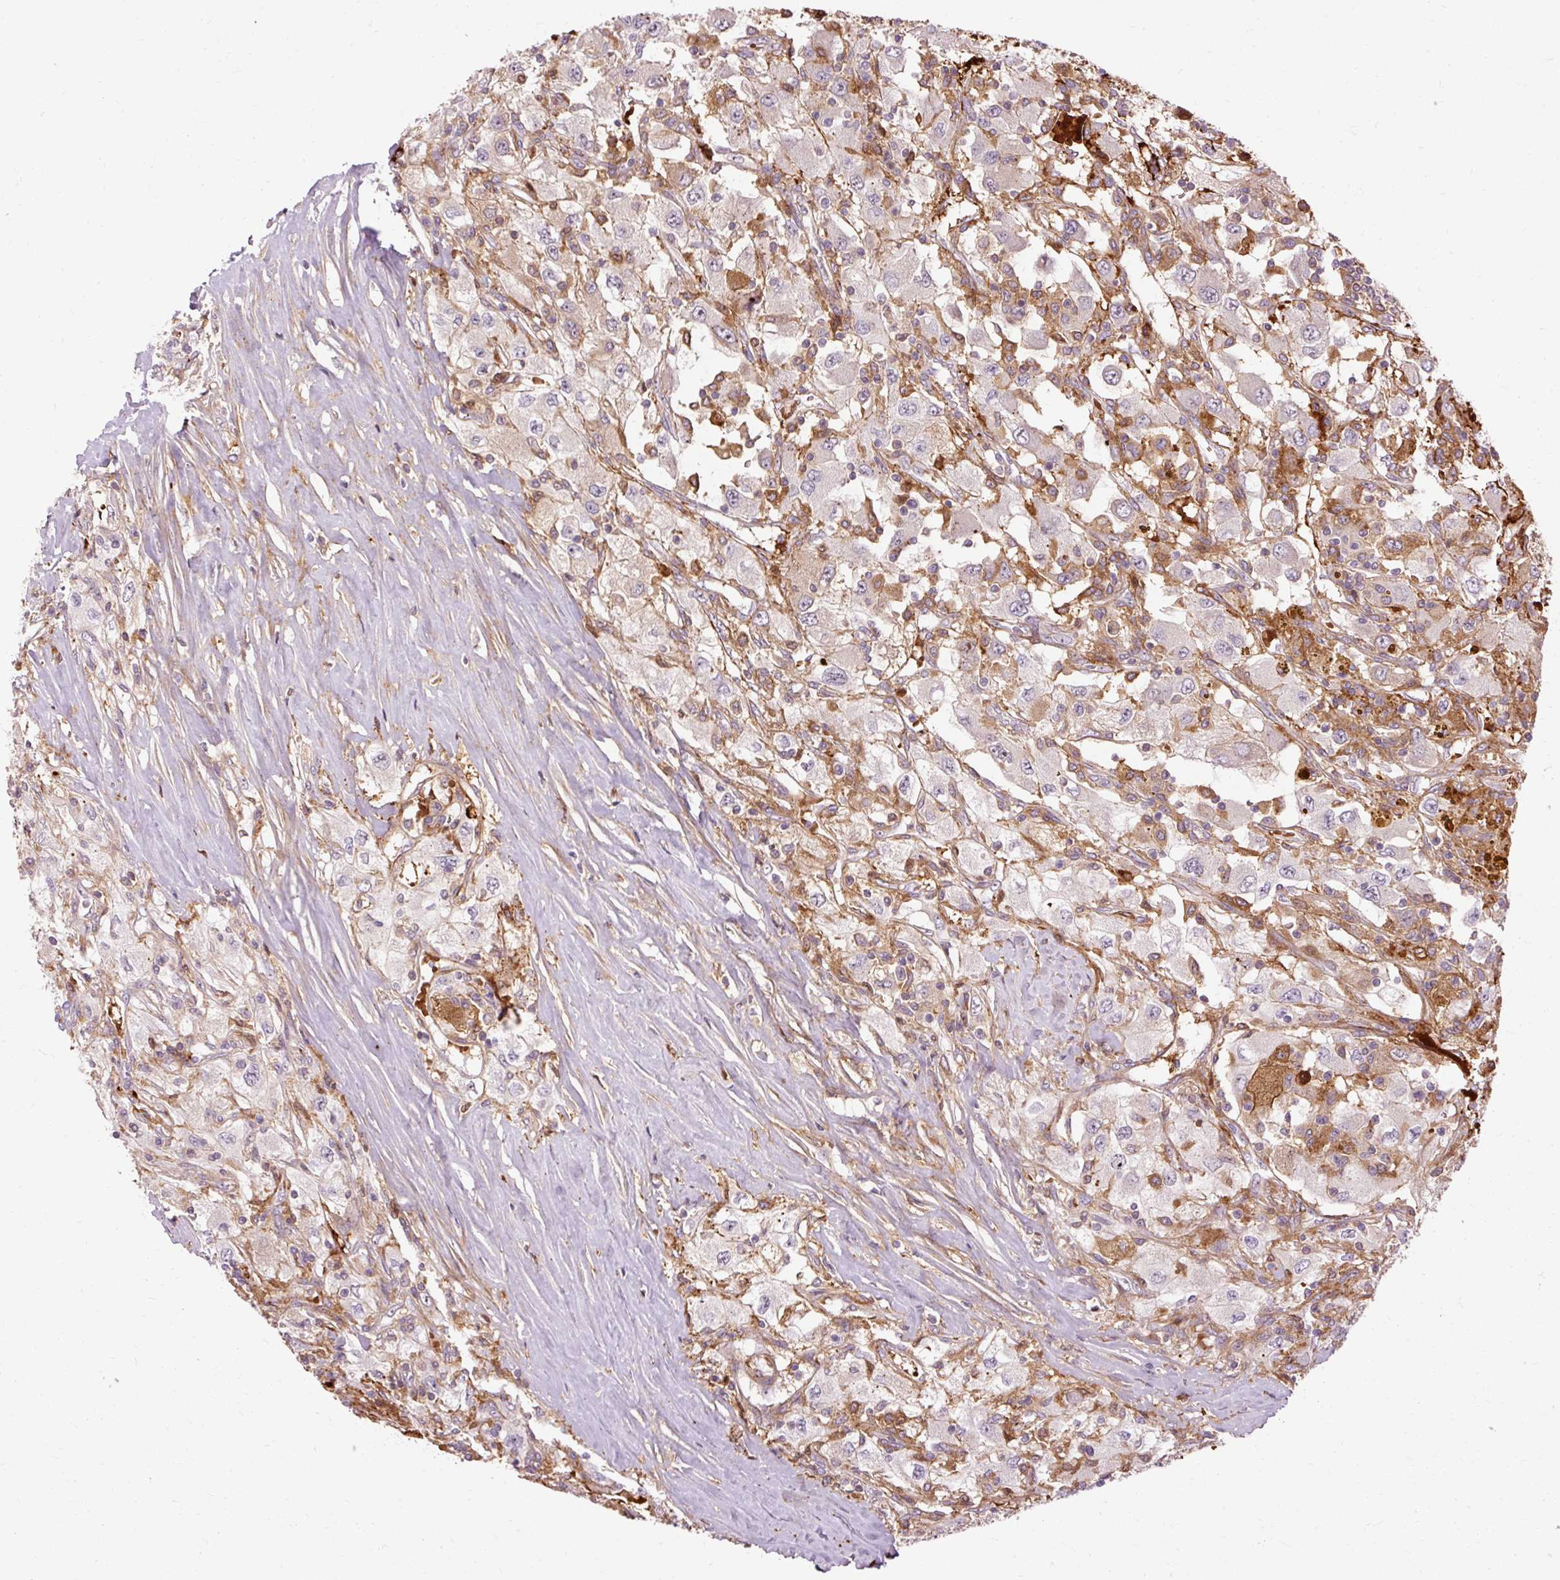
{"staining": {"intensity": "moderate", "quantity": "<25%", "location": "cytoplasmic/membranous"}, "tissue": "renal cancer", "cell_type": "Tumor cells", "image_type": "cancer", "snomed": [{"axis": "morphology", "description": "Adenocarcinoma, NOS"}, {"axis": "topography", "description": "Kidney"}], "caption": "DAB immunohistochemical staining of renal adenocarcinoma exhibits moderate cytoplasmic/membranous protein positivity in about <25% of tumor cells.", "gene": "CEBPZ", "patient": {"sex": "female", "age": 67}}